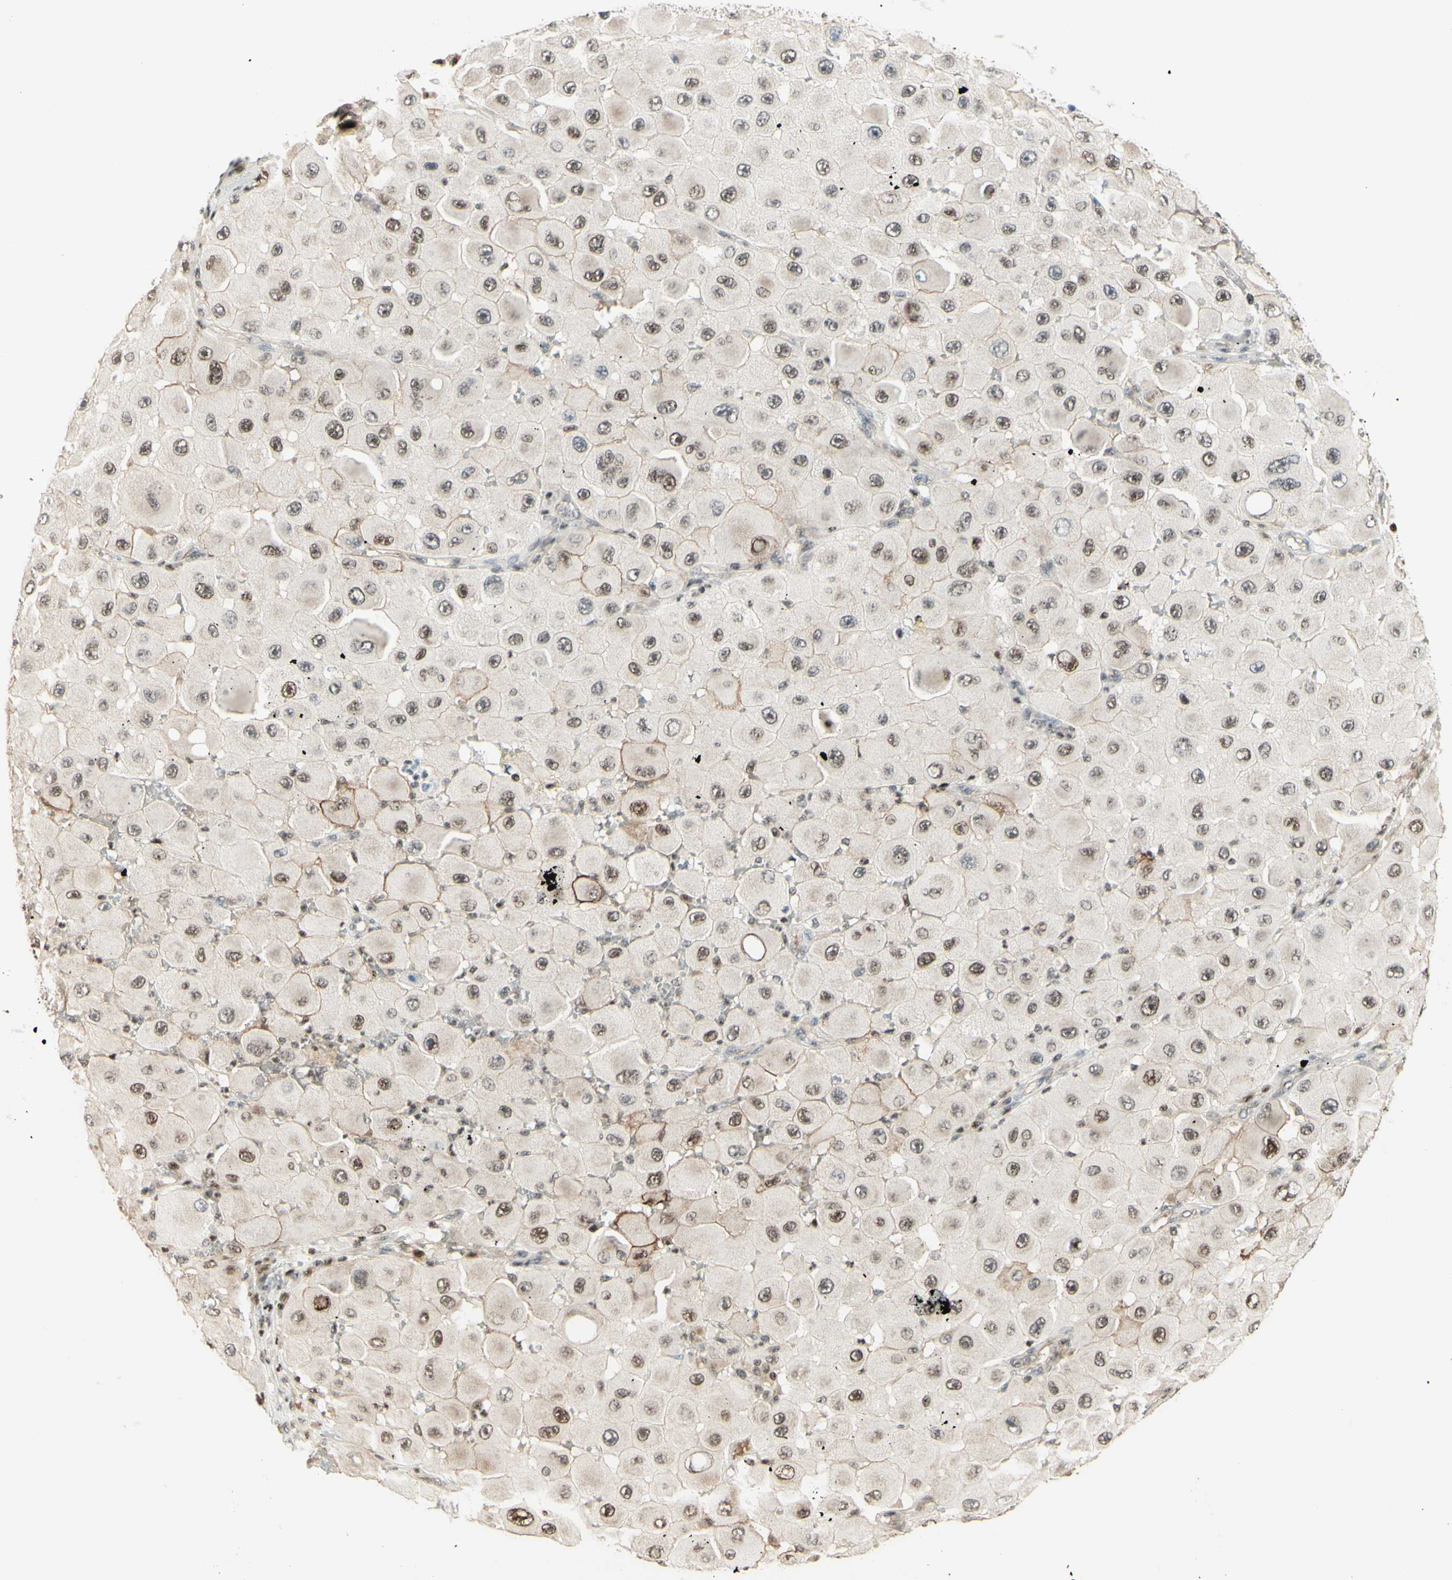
{"staining": {"intensity": "weak", "quantity": ">75%", "location": "cytoplasmic/membranous,nuclear"}, "tissue": "melanoma", "cell_type": "Tumor cells", "image_type": "cancer", "snomed": [{"axis": "morphology", "description": "Malignant melanoma, NOS"}, {"axis": "topography", "description": "Skin"}], "caption": "The immunohistochemical stain shows weak cytoplasmic/membranous and nuclear positivity in tumor cells of melanoma tissue.", "gene": "CDKL5", "patient": {"sex": "female", "age": 81}}